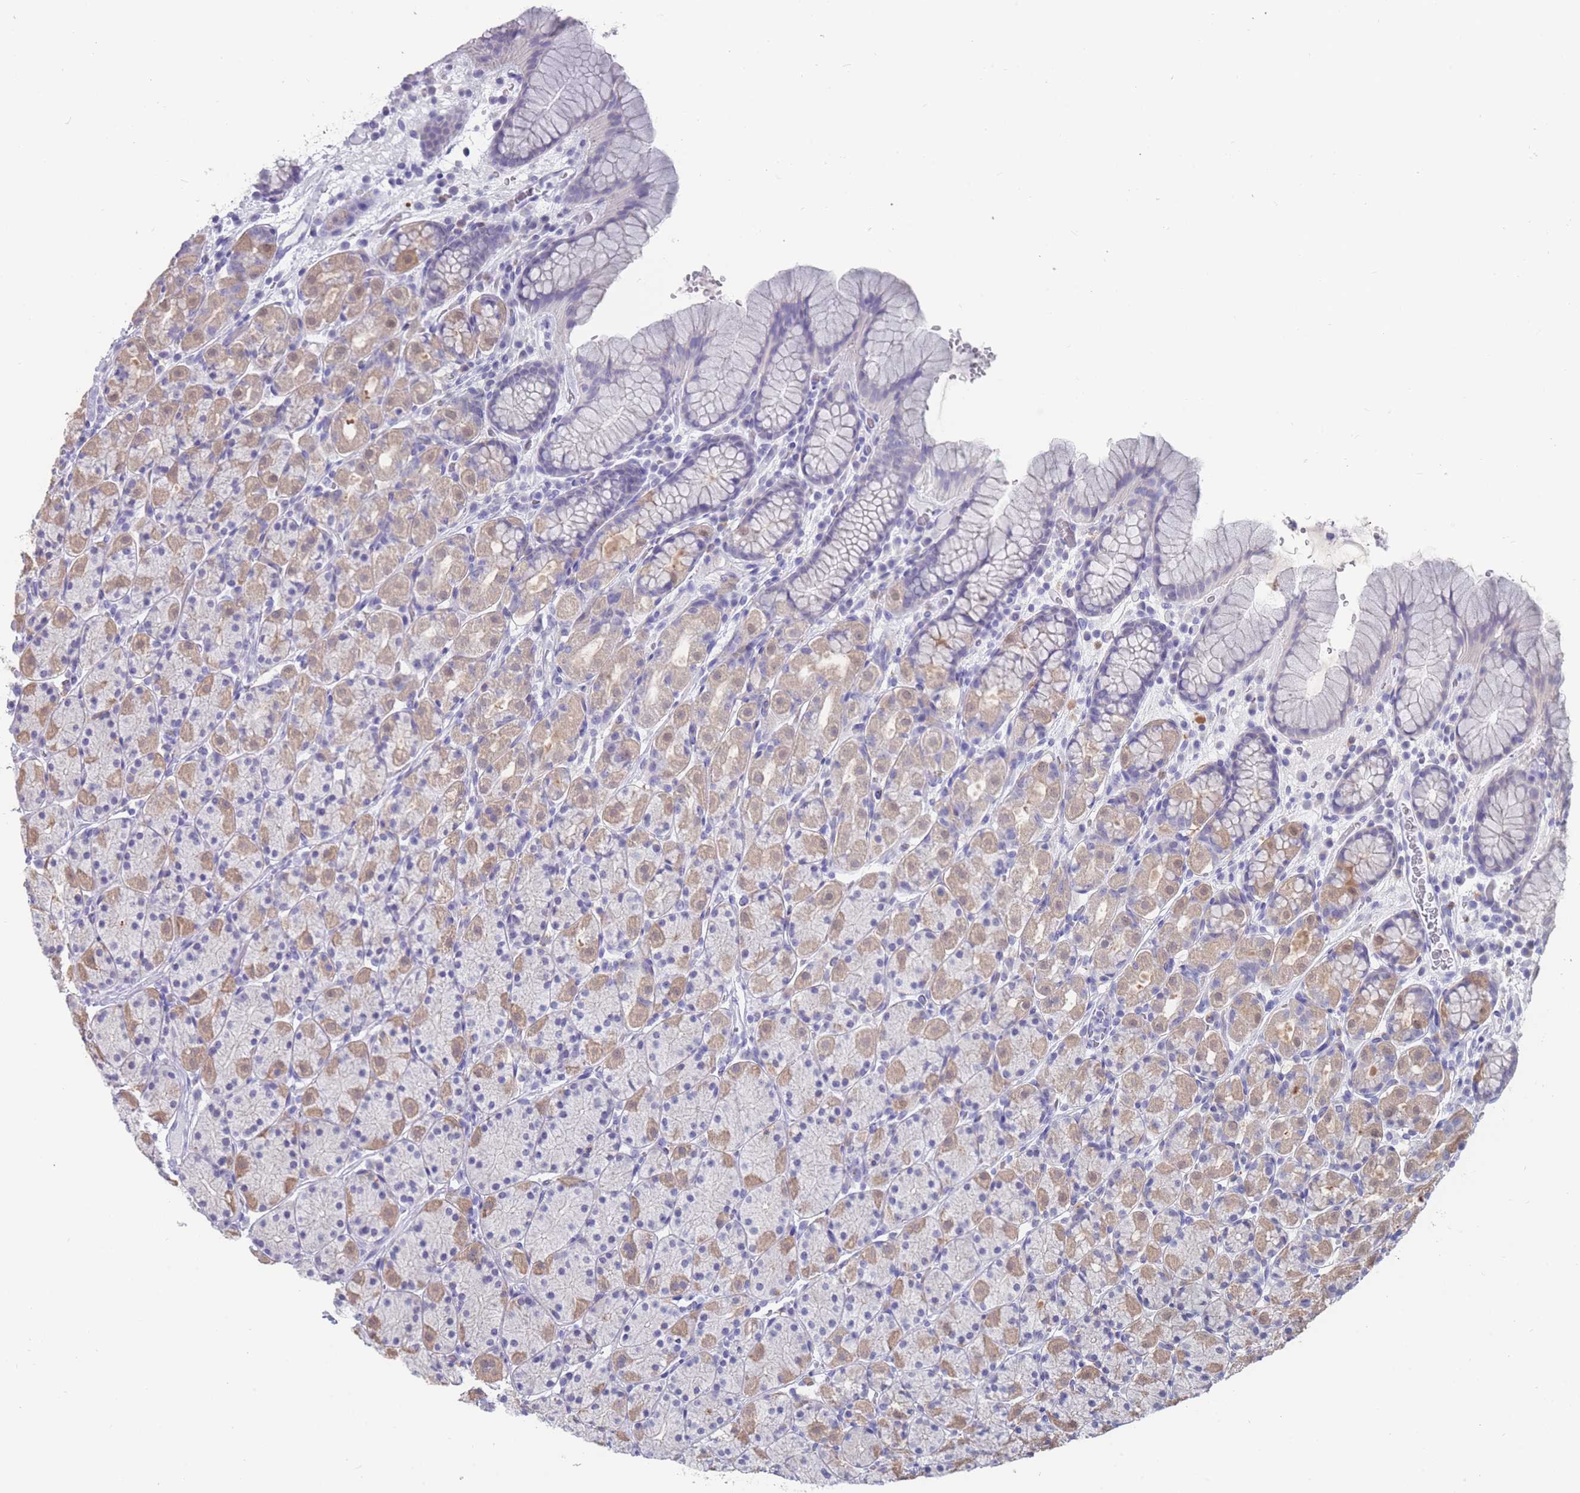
{"staining": {"intensity": "moderate", "quantity": "25%-75%", "location": "cytoplasmic/membranous"}, "tissue": "stomach", "cell_type": "Glandular cells", "image_type": "normal", "snomed": [{"axis": "morphology", "description": "Normal tissue, NOS"}, {"axis": "topography", "description": "Stomach, upper"}, {"axis": "topography", "description": "Stomach"}], "caption": "IHC image of unremarkable human stomach stained for a protein (brown), which displays medium levels of moderate cytoplasmic/membranous staining in about 25%-75% of glandular cells.", "gene": "CYP51A1", "patient": {"sex": "male", "age": 62}}